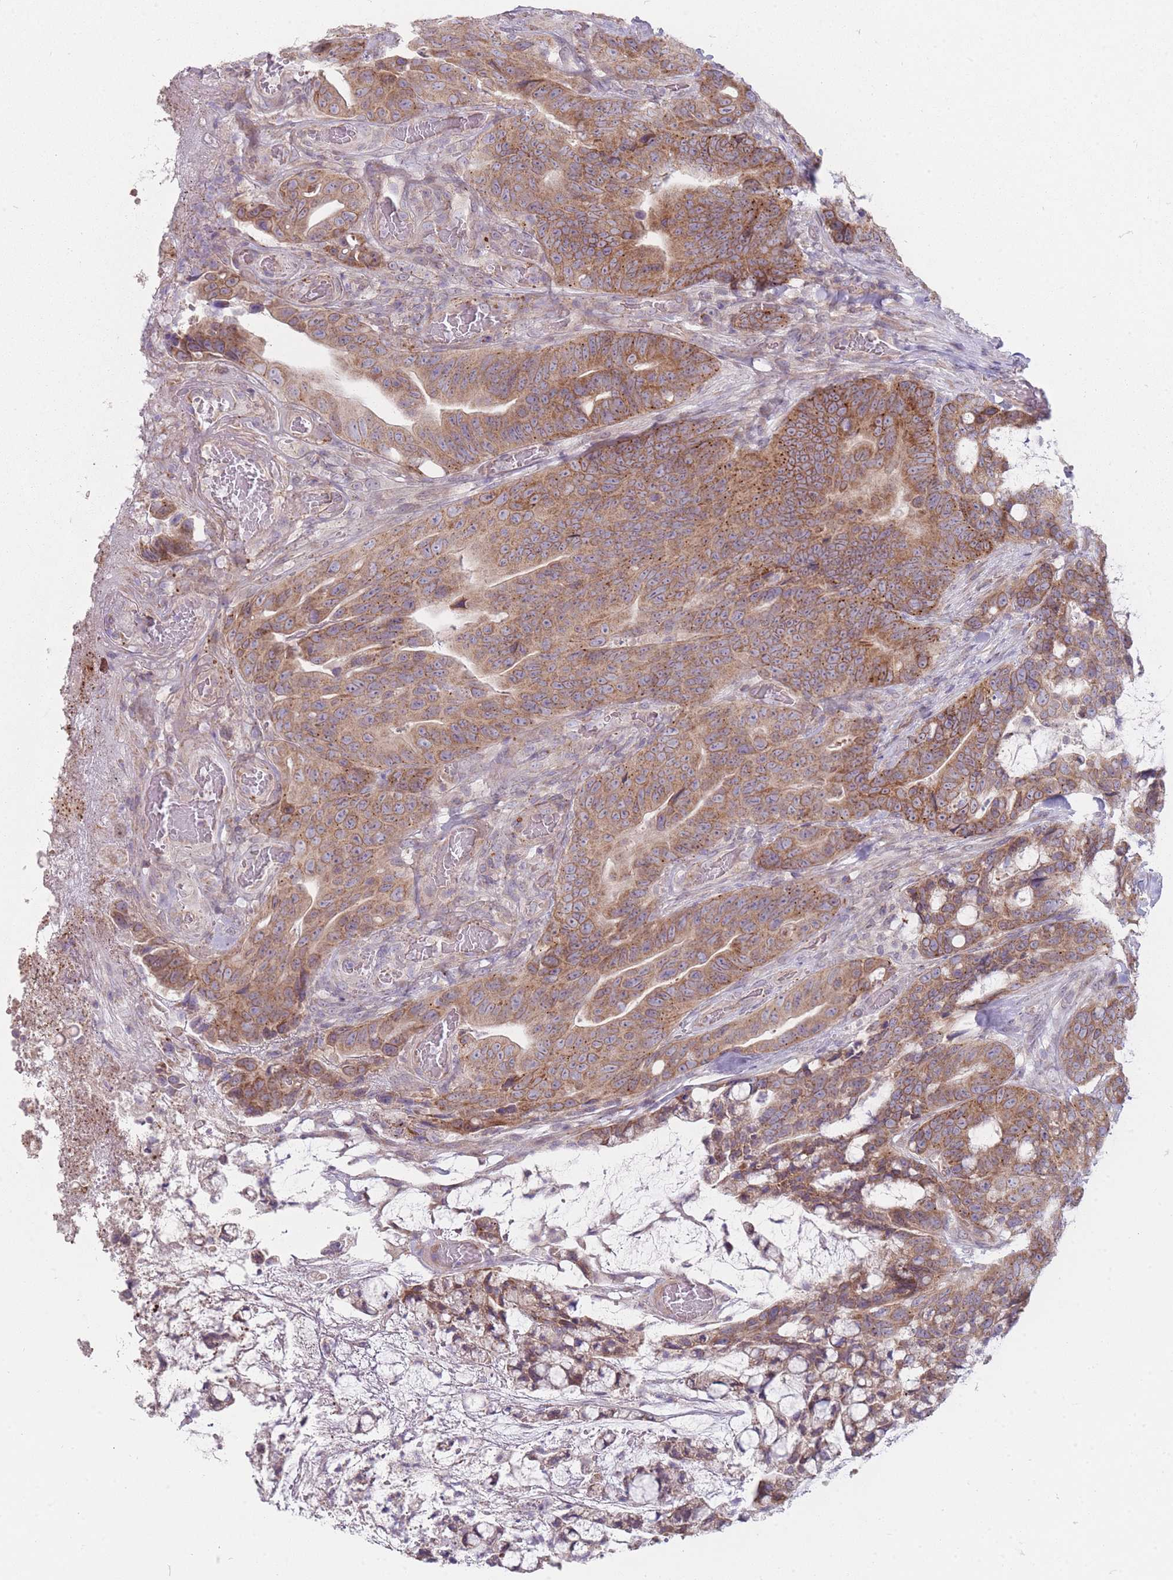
{"staining": {"intensity": "moderate", "quantity": ">75%", "location": "cytoplasmic/membranous"}, "tissue": "colorectal cancer", "cell_type": "Tumor cells", "image_type": "cancer", "snomed": [{"axis": "morphology", "description": "Adenocarcinoma, NOS"}, {"axis": "topography", "description": "Colon"}], "caption": "Colorectal adenocarcinoma stained with DAB (3,3'-diaminobenzidine) immunohistochemistry (IHC) shows medium levels of moderate cytoplasmic/membranous expression in about >75% of tumor cells.", "gene": "PCDH12", "patient": {"sex": "female", "age": 82}}